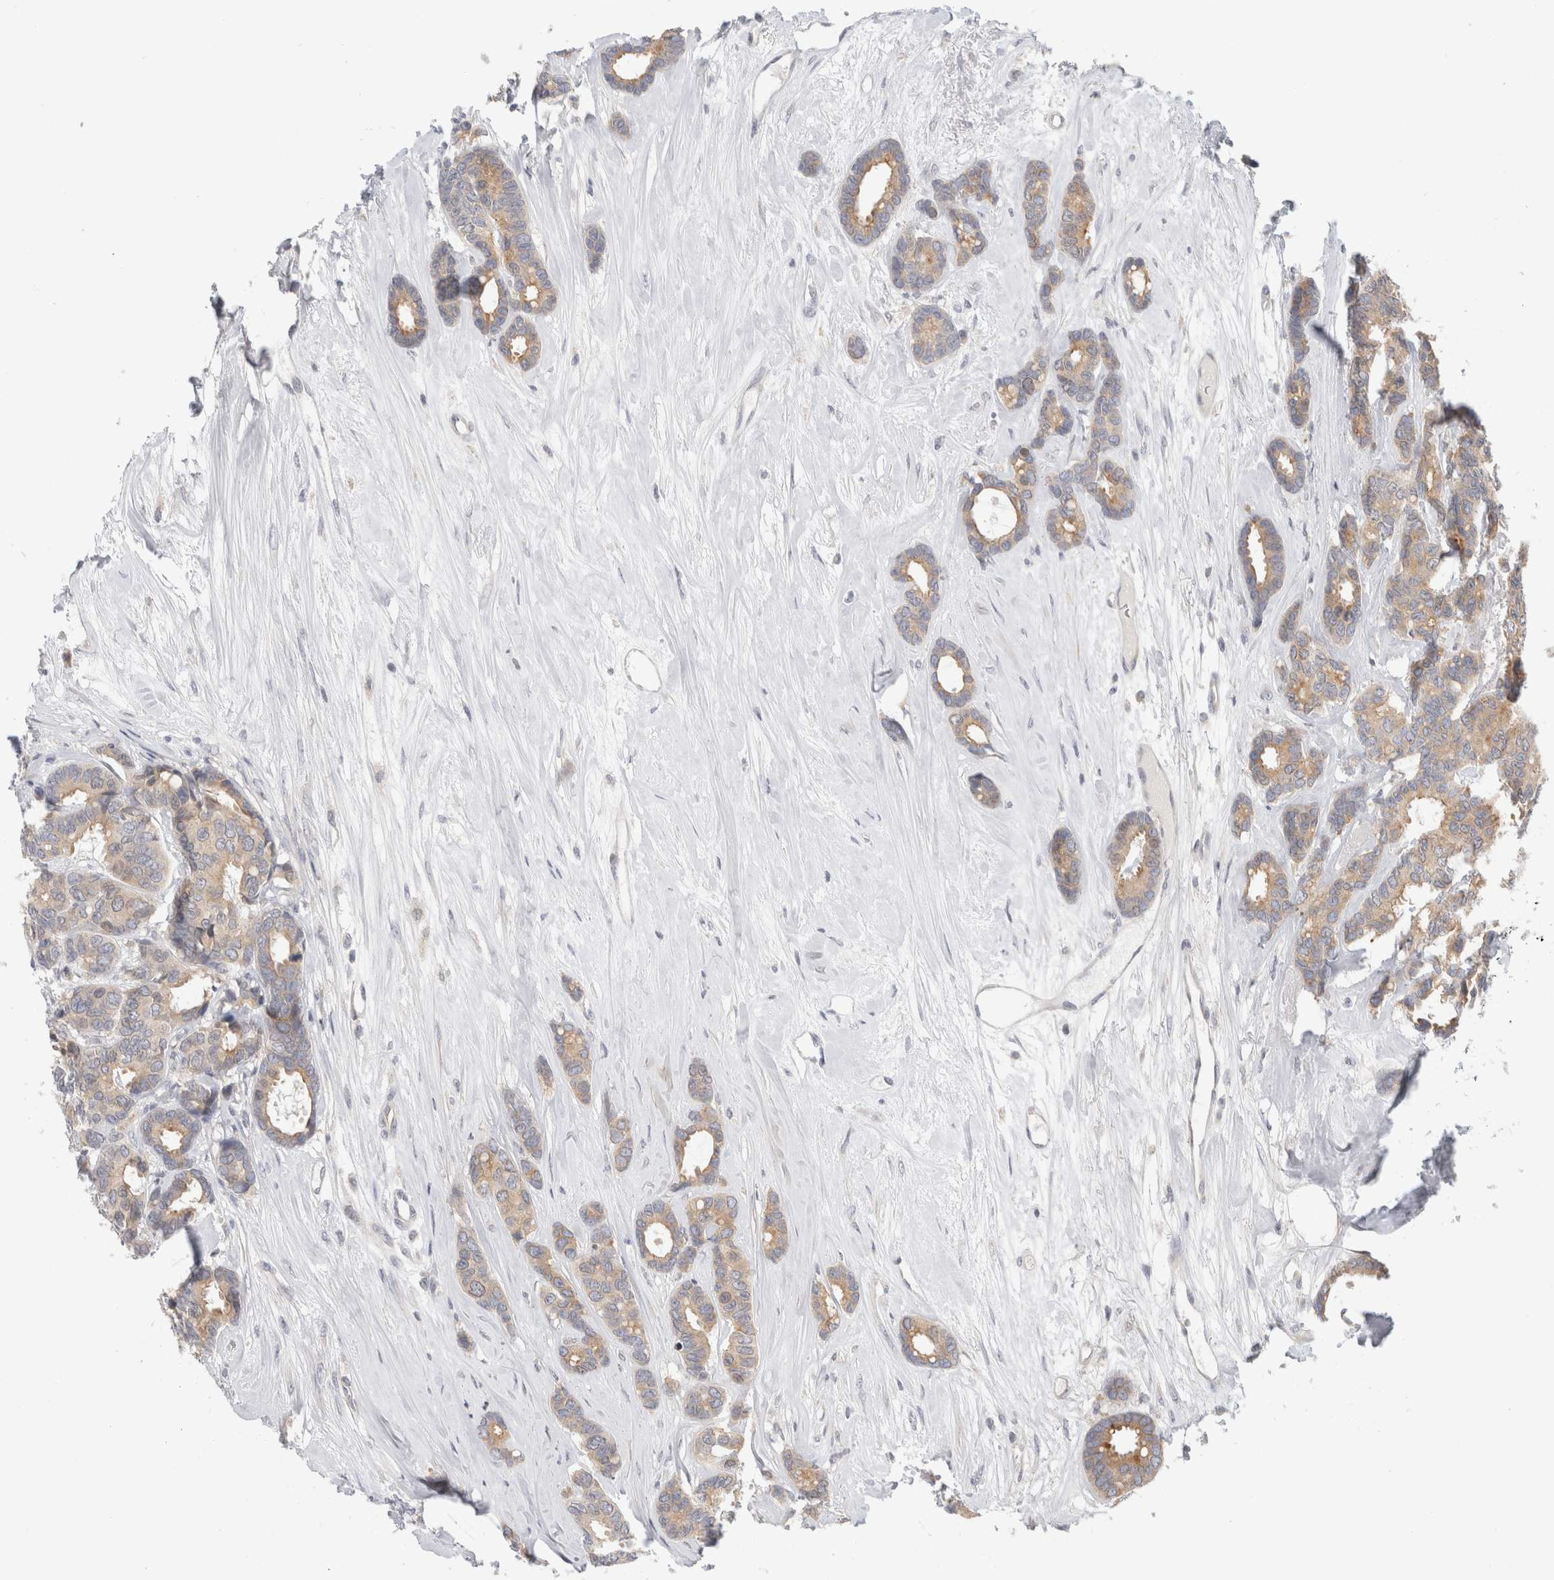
{"staining": {"intensity": "weak", "quantity": ">75%", "location": "cytoplasmic/membranous"}, "tissue": "breast cancer", "cell_type": "Tumor cells", "image_type": "cancer", "snomed": [{"axis": "morphology", "description": "Duct carcinoma"}, {"axis": "topography", "description": "Breast"}], "caption": "Immunohistochemical staining of breast cancer (infiltrating ductal carcinoma) demonstrates low levels of weak cytoplasmic/membranous positivity in about >75% of tumor cells.", "gene": "SYTL5", "patient": {"sex": "female", "age": 87}}